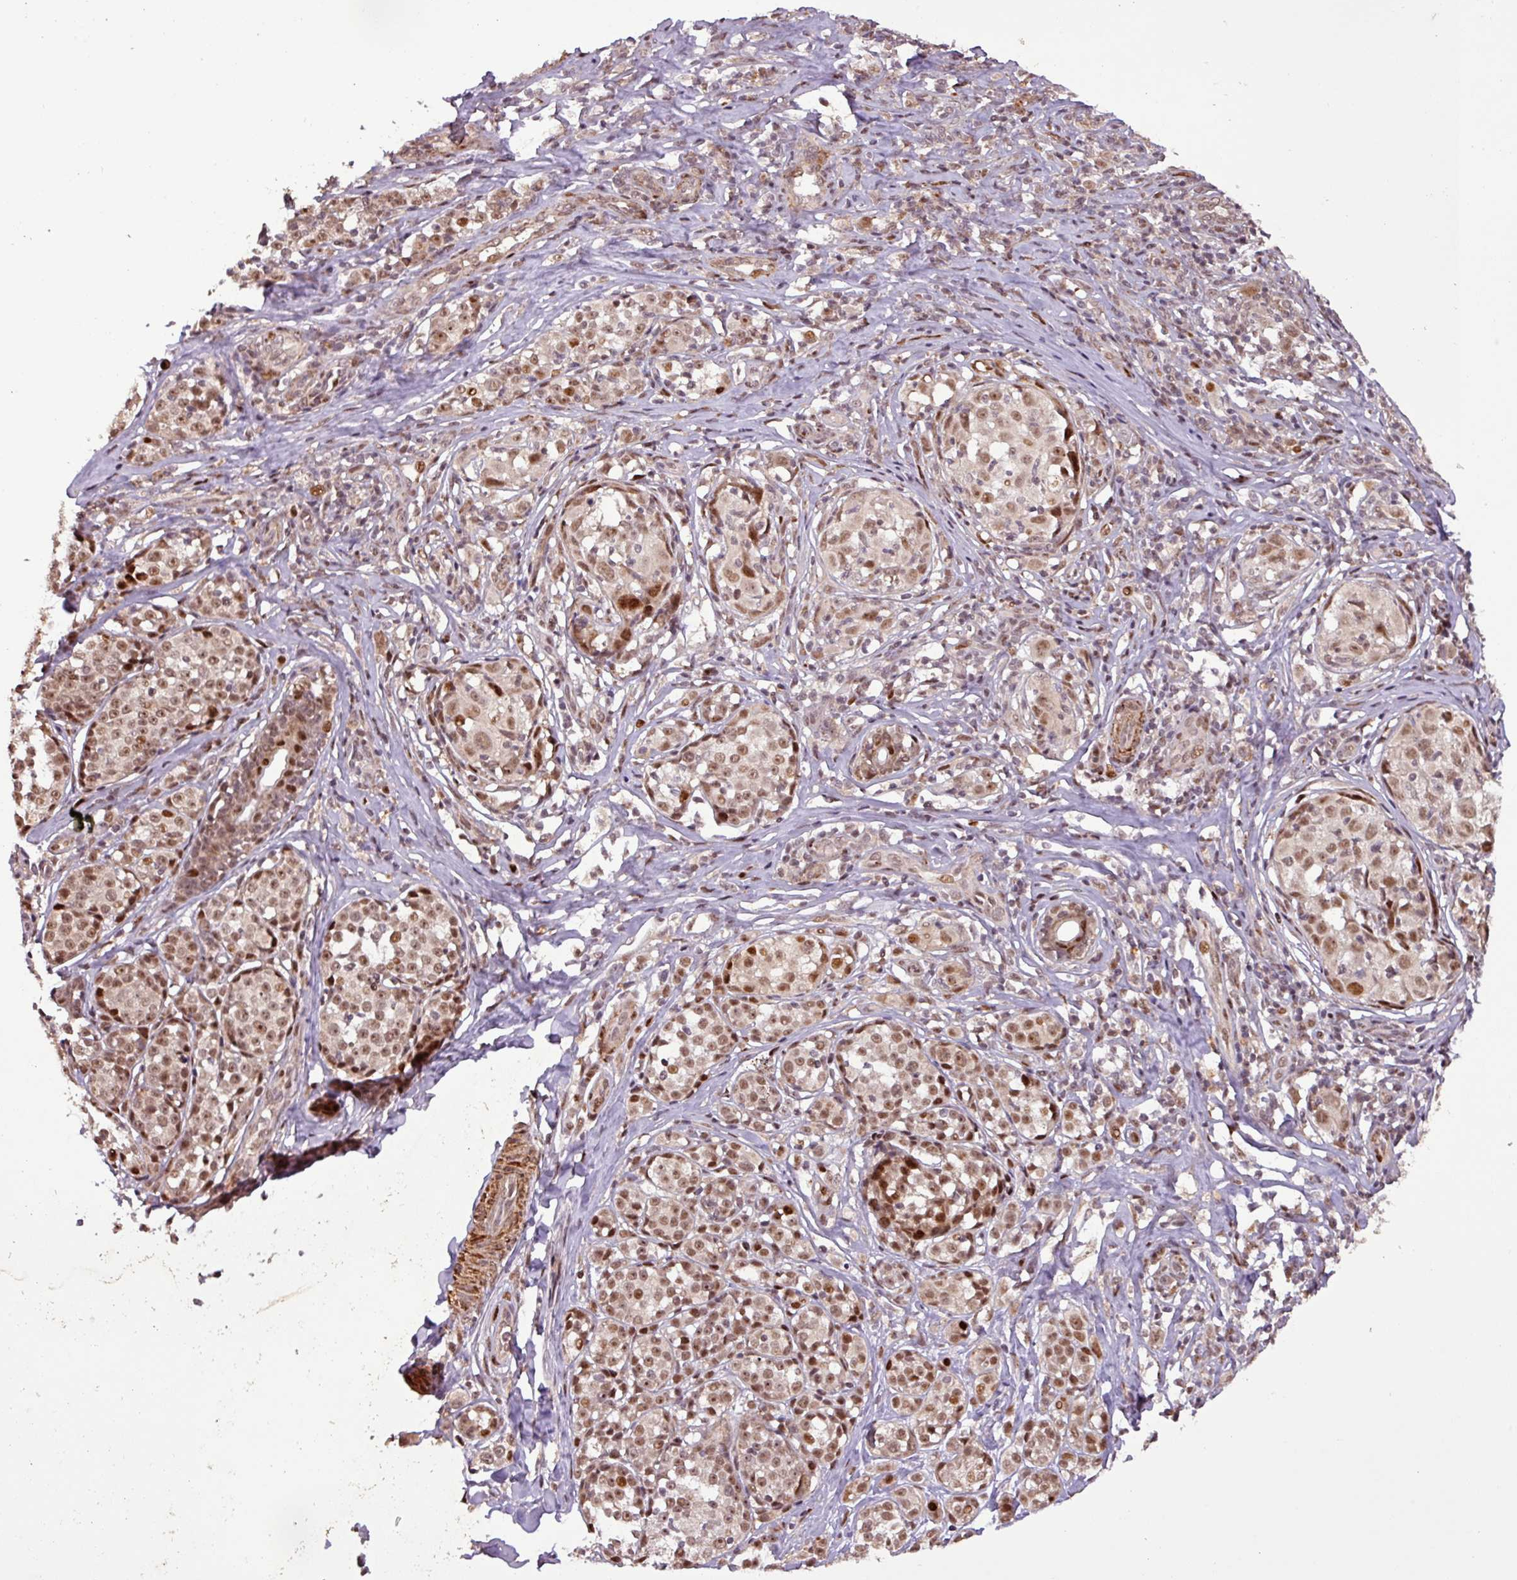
{"staining": {"intensity": "moderate", "quantity": ">75%", "location": "nuclear"}, "tissue": "melanoma", "cell_type": "Tumor cells", "image_type": "cancer", "snomed": [{"axis": "morphology", "description": "Malignant melanoma, NOS"}, {"axis": "topography", "description": "Skin"}], "caption": "Malignant melanoma was stained to show a protein in brown. There is medium levels of moderate nuclear expression in about >75% of tumor cells.", "gene": "SLC22A24", "patient": {"sex": "female", "age": 35}}